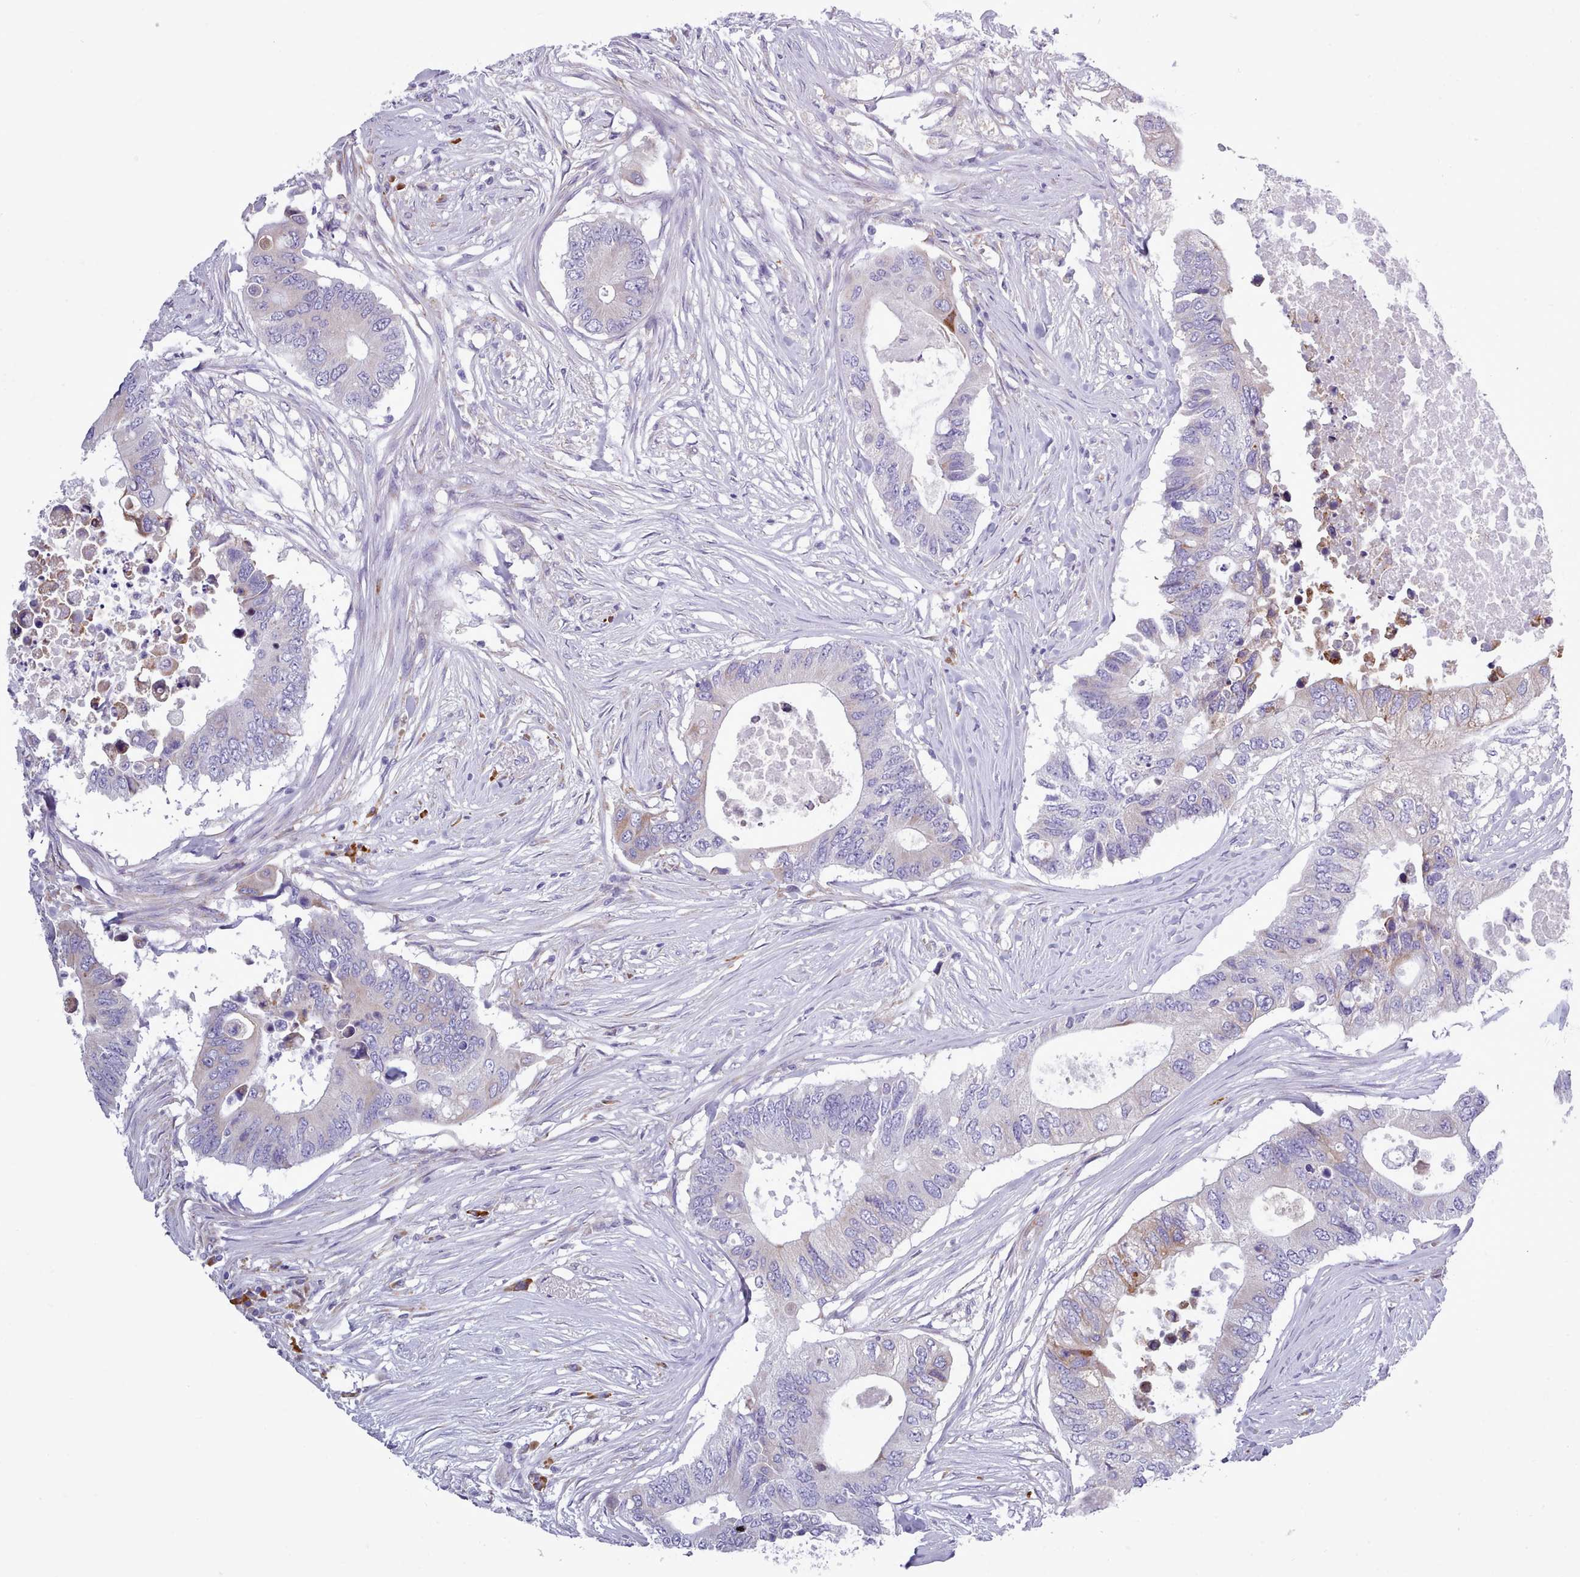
{"staining": {"intensity": "negative", "quantity": "none", "location": "none"}, "tissue": "colorectal cancer", "cell_type": "Tumor cells", "image_type": "cancer", "snomed": [{"axis": "morphology", "description": "Adenocarcinoma, NOS"}, {"axis": "topography", "description": "Colon"}], "caption": "IHC histopathology image of colorectal adenocarcinoma stained for a protein (brown), which reveals no staining in tumor cells. (Immunohistochemistry, brightfield microscopy, high magnification).", "gene": "XKR8", "patient": {"sex": "male", "age": 71}}